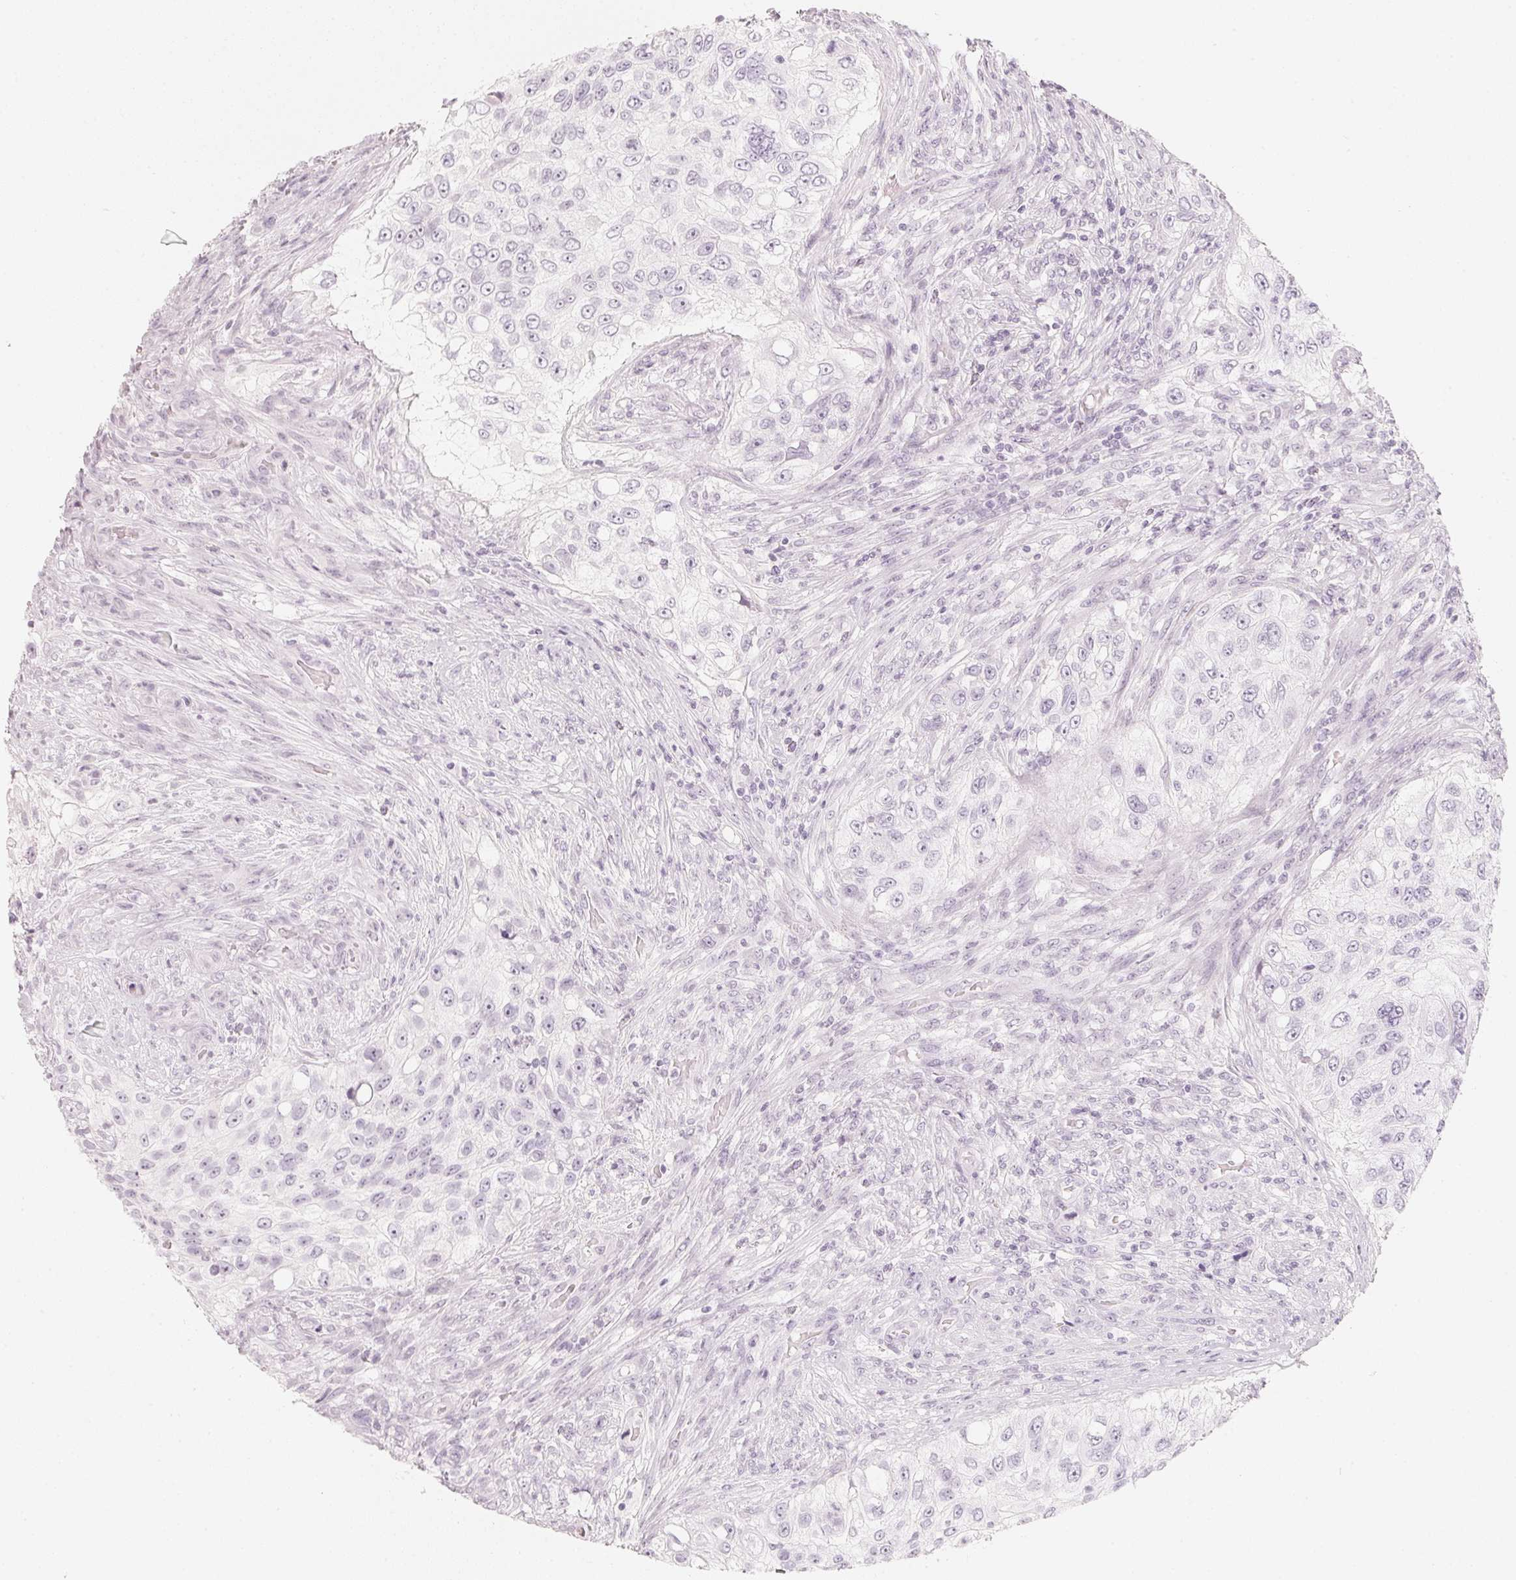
{"staining": {"intensity": "negative", "quantity": "none", "location": "none"}, "tissue": "urothelial cancer", "cell_type": "Tumor cells", "image_type": "cancer", "snomed": [{"axis": "morphology", "description": "Urothelial carcinoma, High grade"}, {"axis": "topography", "description": "Urinary bladder"}], "caption": "There is no significant positivity in tumor cells of urothelial cancer.", "gene": "SLC22A8", "patient": {"sex": "female", "age": 60}}